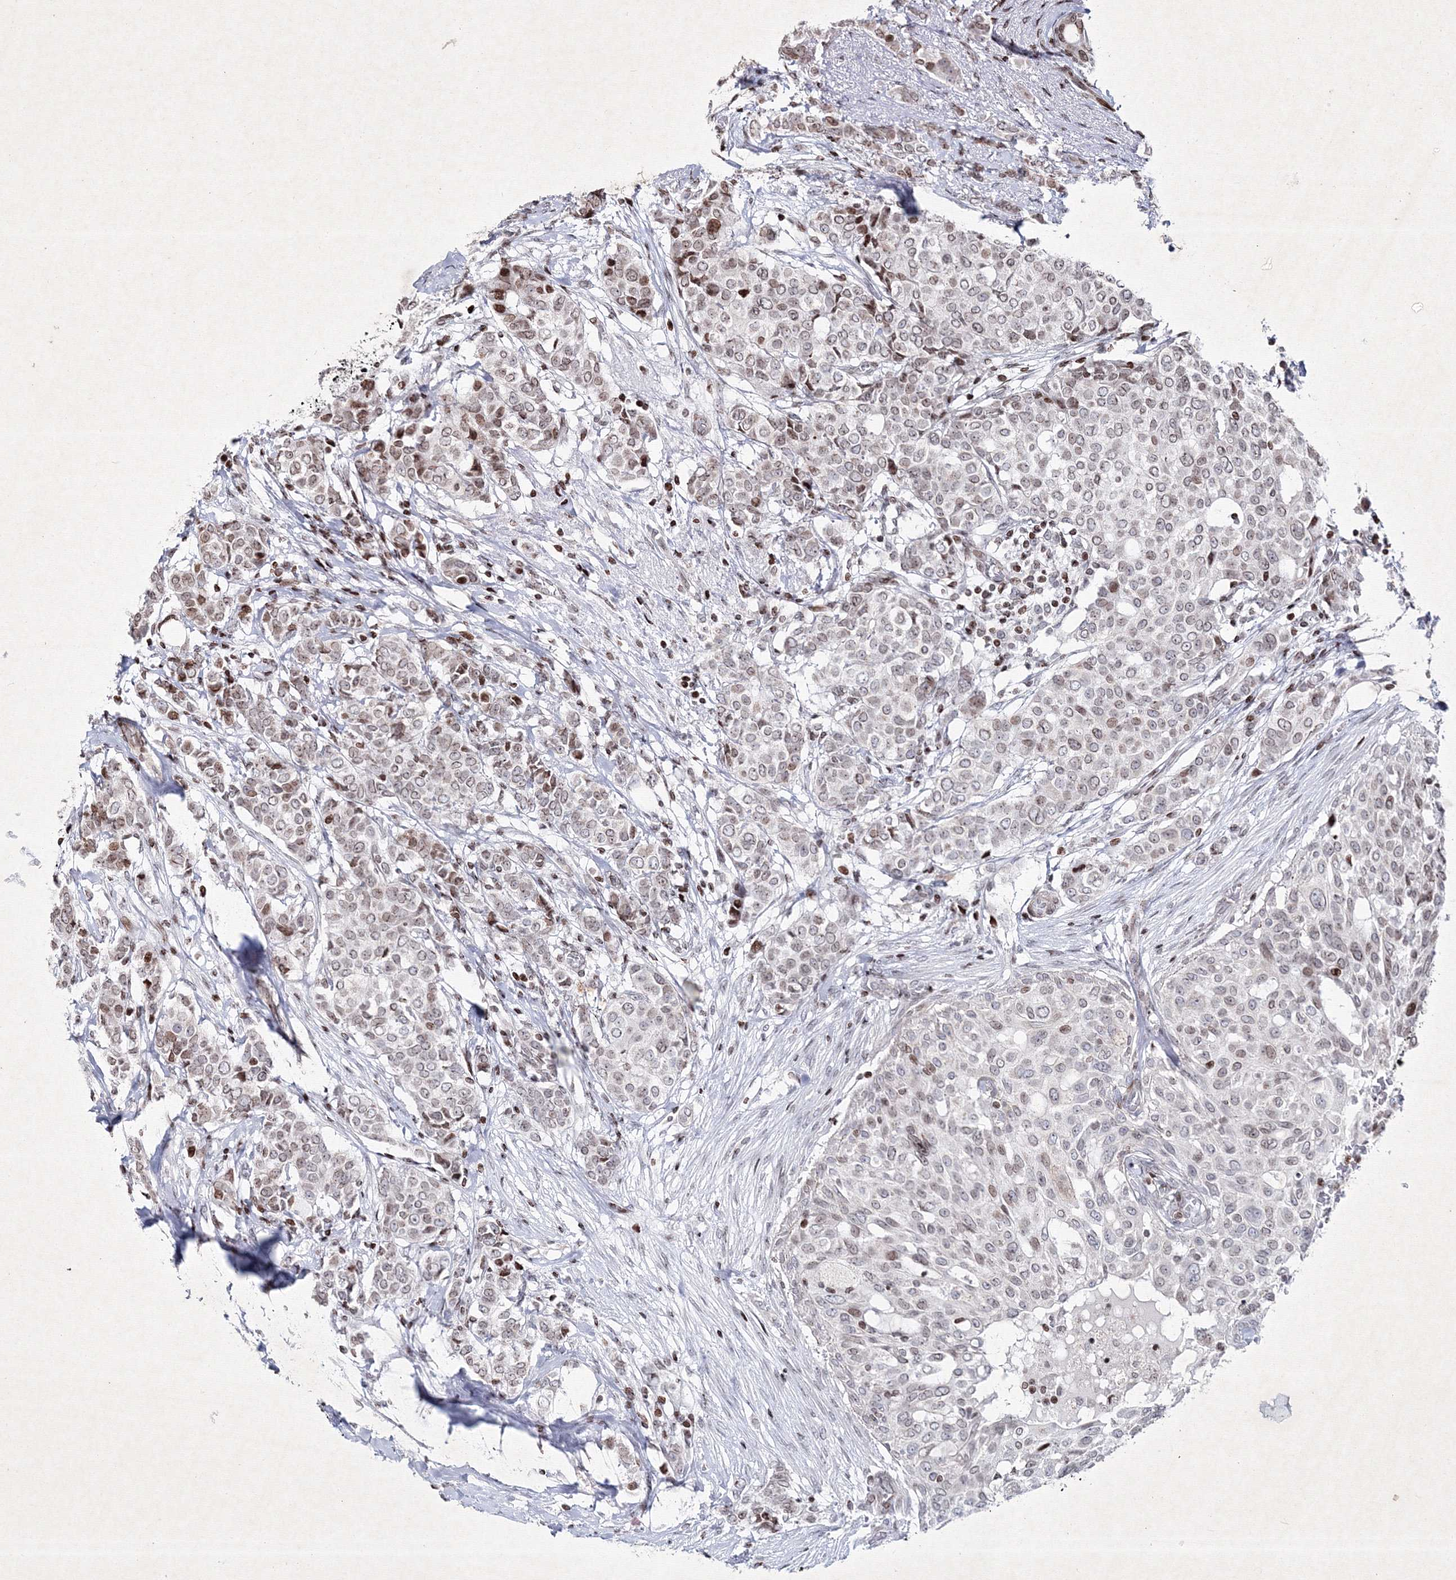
{"staining": {"intensity": "moderate", "quantity": "<25%", "location": "nuclear"}, "tissue": "breast cancer", "cell_type": "Tumor cells", "image_type": "cancer", "snomed": [{"axis": "morphology", "description": "Lobular carcinoma"}, {"axis": "topography", "description": "Breast"}], "caption": "There is low levels of moderate nuclear expression in tumor cells of lobular carcinoma (breast), as demonstrated by immunohistochemical staining (brown color).", "gene": "SMIM29", "patient": {"sex": "female", "age": 51}}